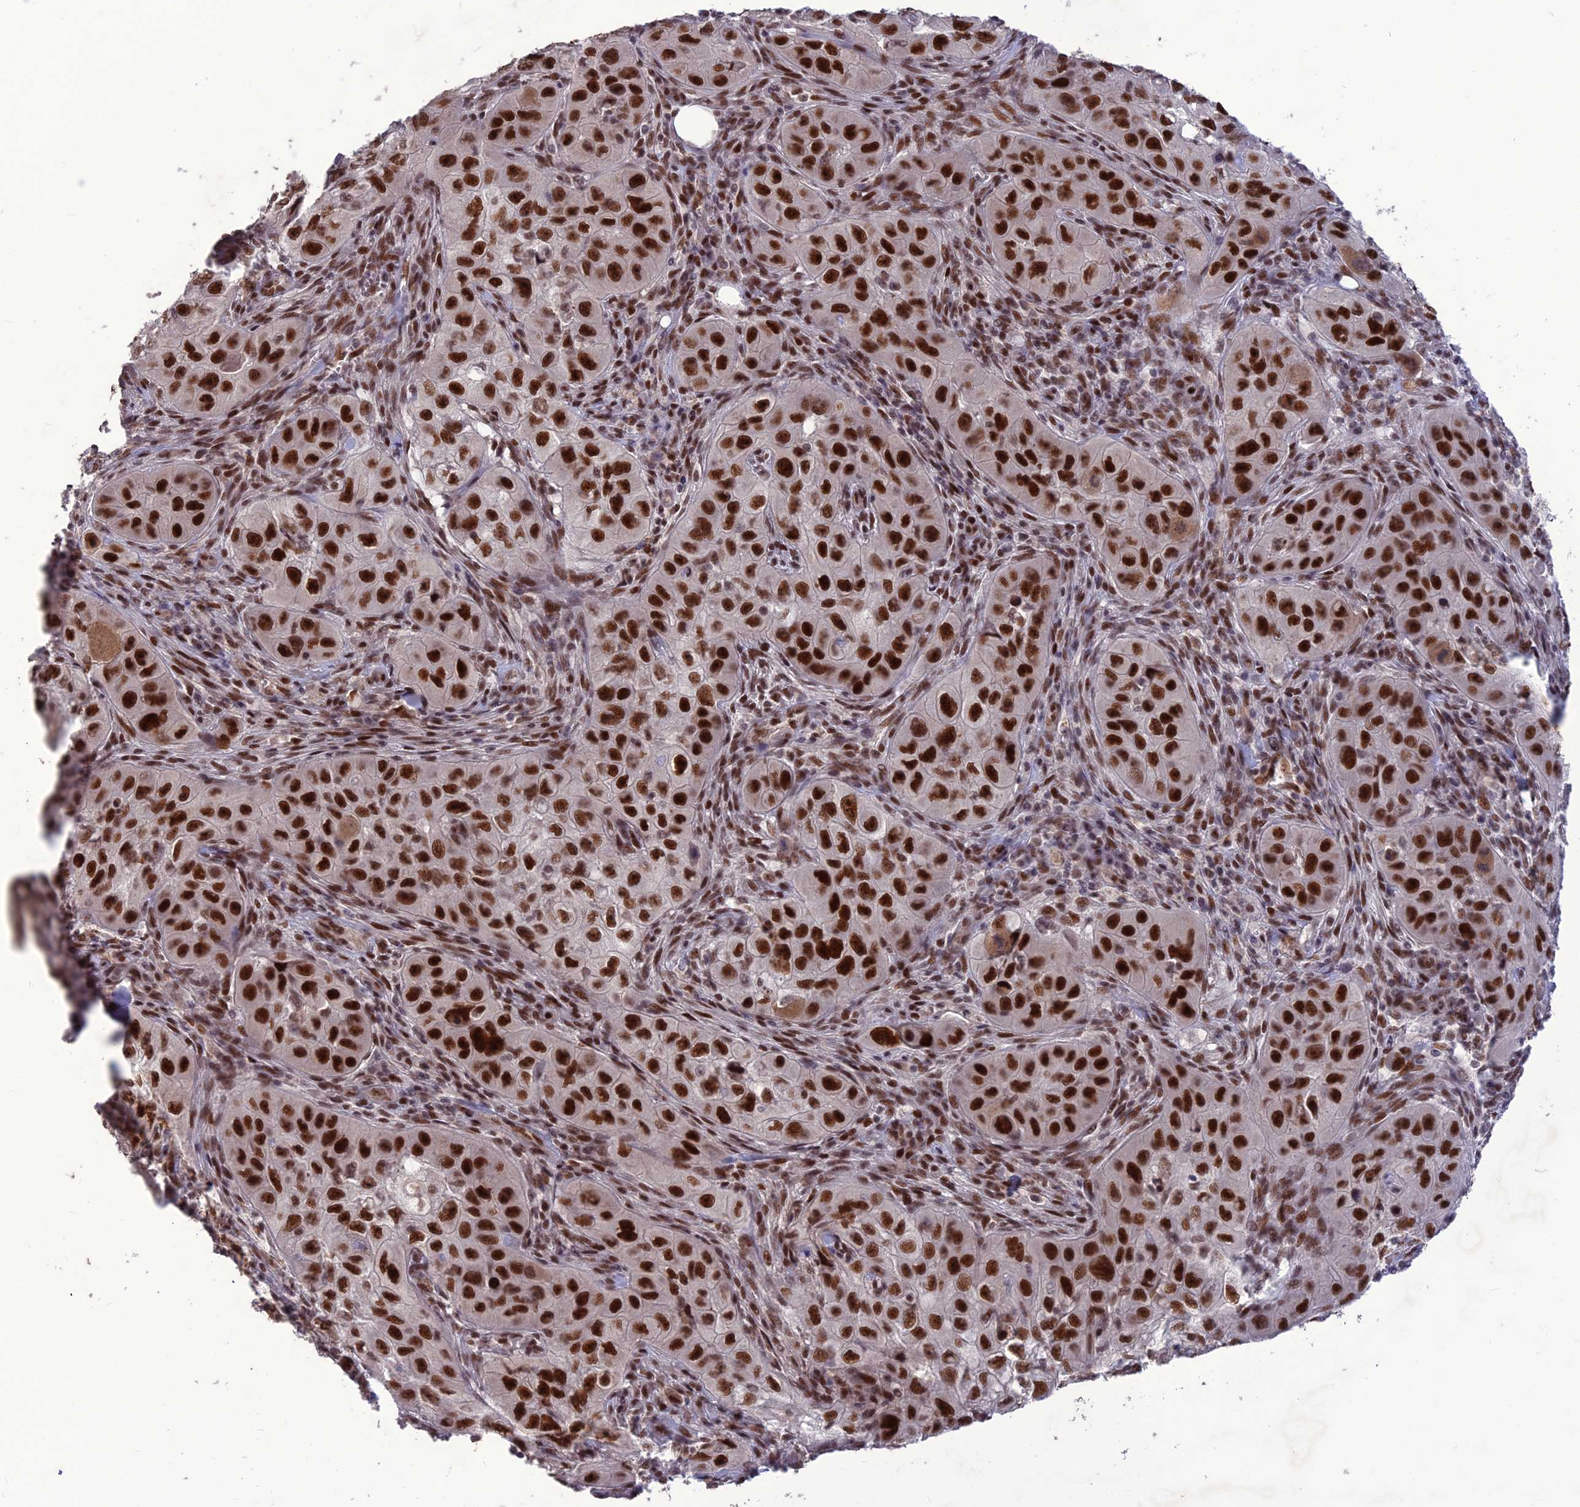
{"staining": {"intensity": "strong", "quantity": ">75%", "location": "nuclear"}, "tissue": "skin cancer", "cell_type": "Tumor cells", "image_type": "cancer", "snomed": [{"axis": "morphology", "description": "Squamous cell carcinoma, NOS"}, {"axis": "topography", "description": "Skin"}, {"axis": "topography", "description": "Subcutis"}], "caption": "Skin cancer stained with a brown dye shows strong nuclear positive positivity in about >75% of tumor cells.", "gene": "DIS3", "patient": {"sex": "male", "age": 73}}